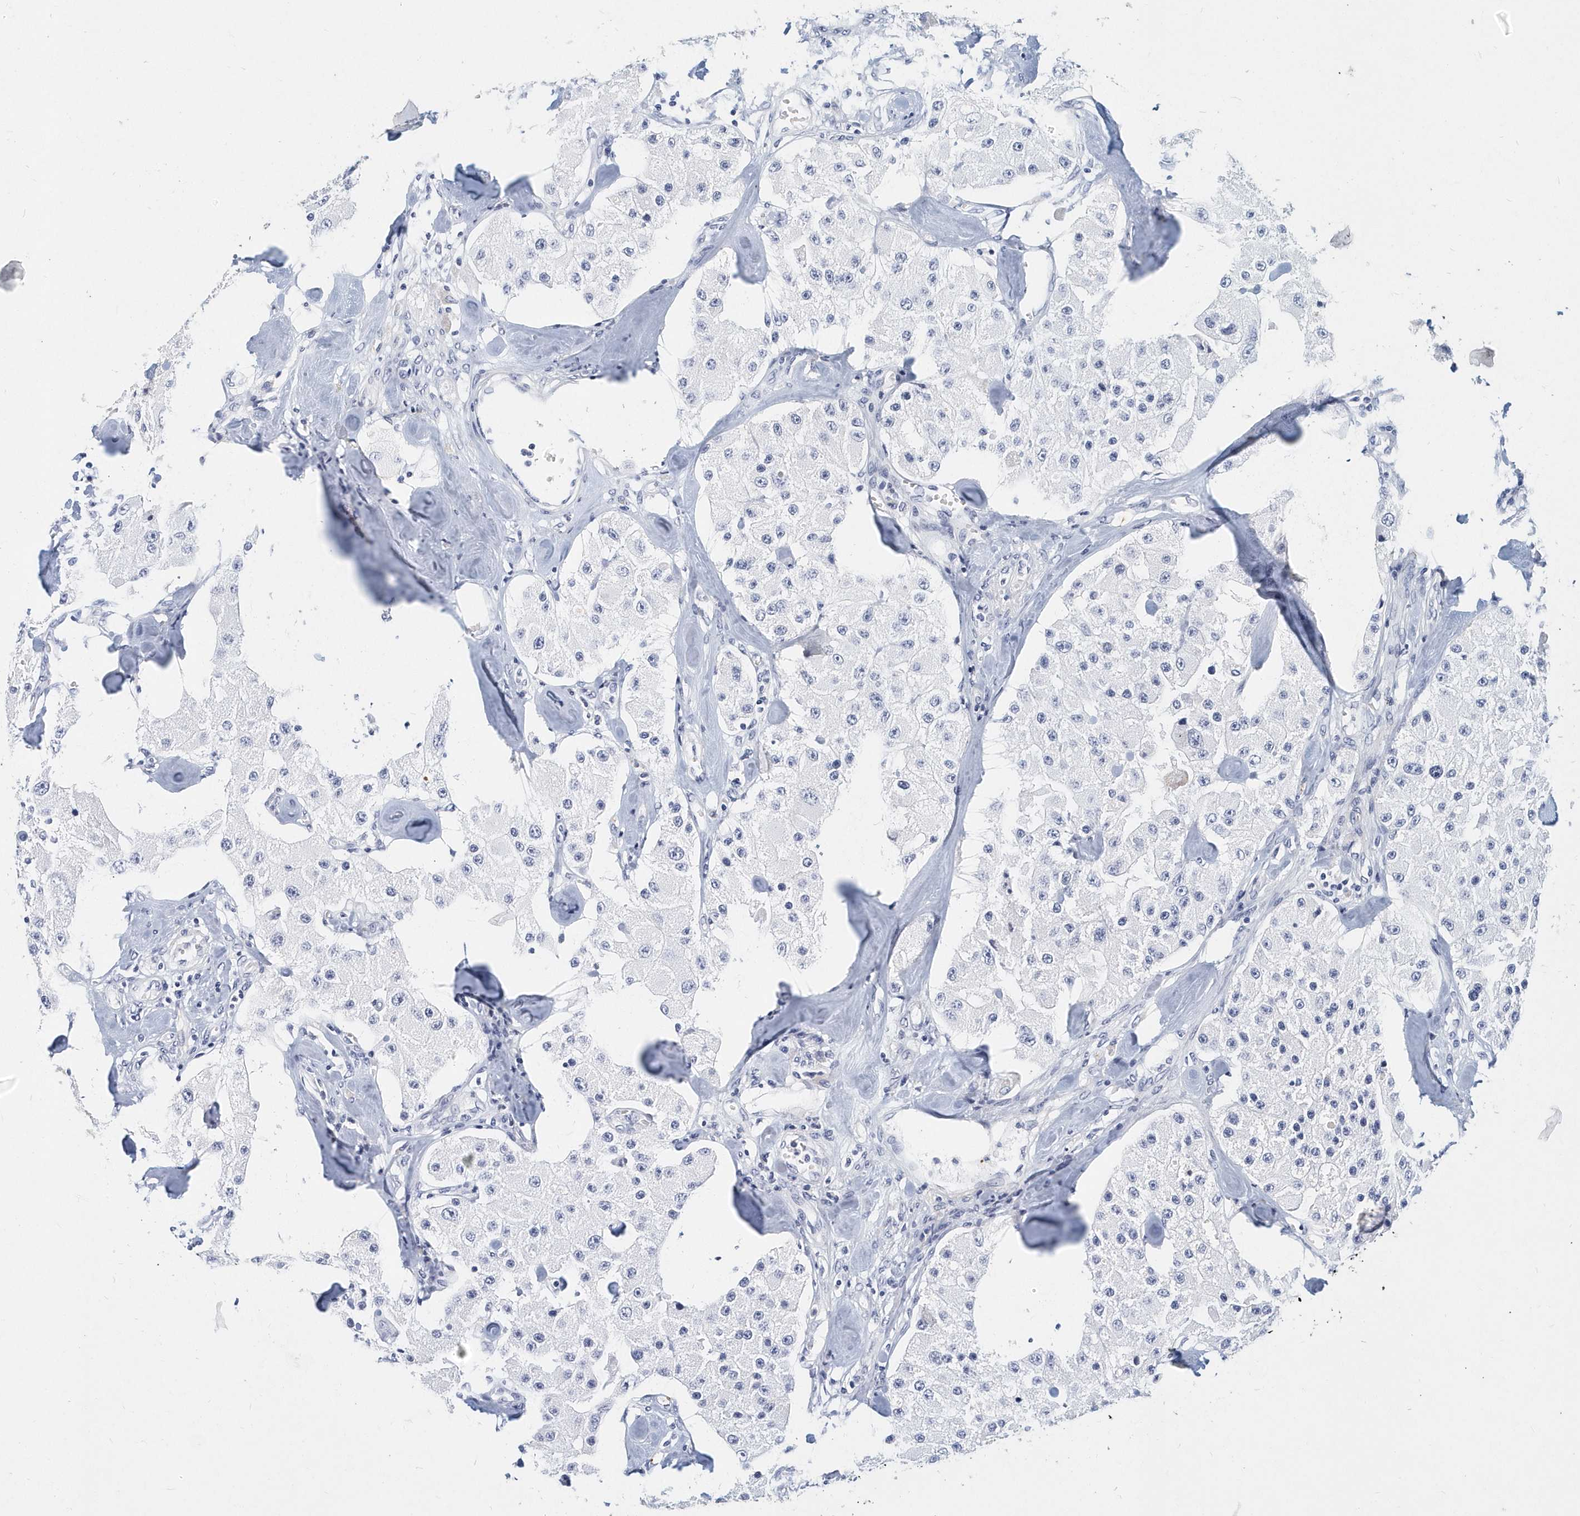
{"staining": {"intensity": "negative", "quantity": "none", "location": "none"}, "tissue": "carcinoid", "cell_type": "Tumor cells", "image_type": "cancer", "snomed": [{"axis": "morphology", "description": "Carcinoid, malignant, NOS"}, {"axis": "topography", "description": "Pancreas"}], "caption": "IHC micrograph of neoplastic tissue: carcinoid (malignant) stained with DAB (3,3'-diaminobenzidine) reveals no significant protein staining in tumor cells.", "gene": "ITGA2B", "patient": {"sex": "male", "age": 41}}